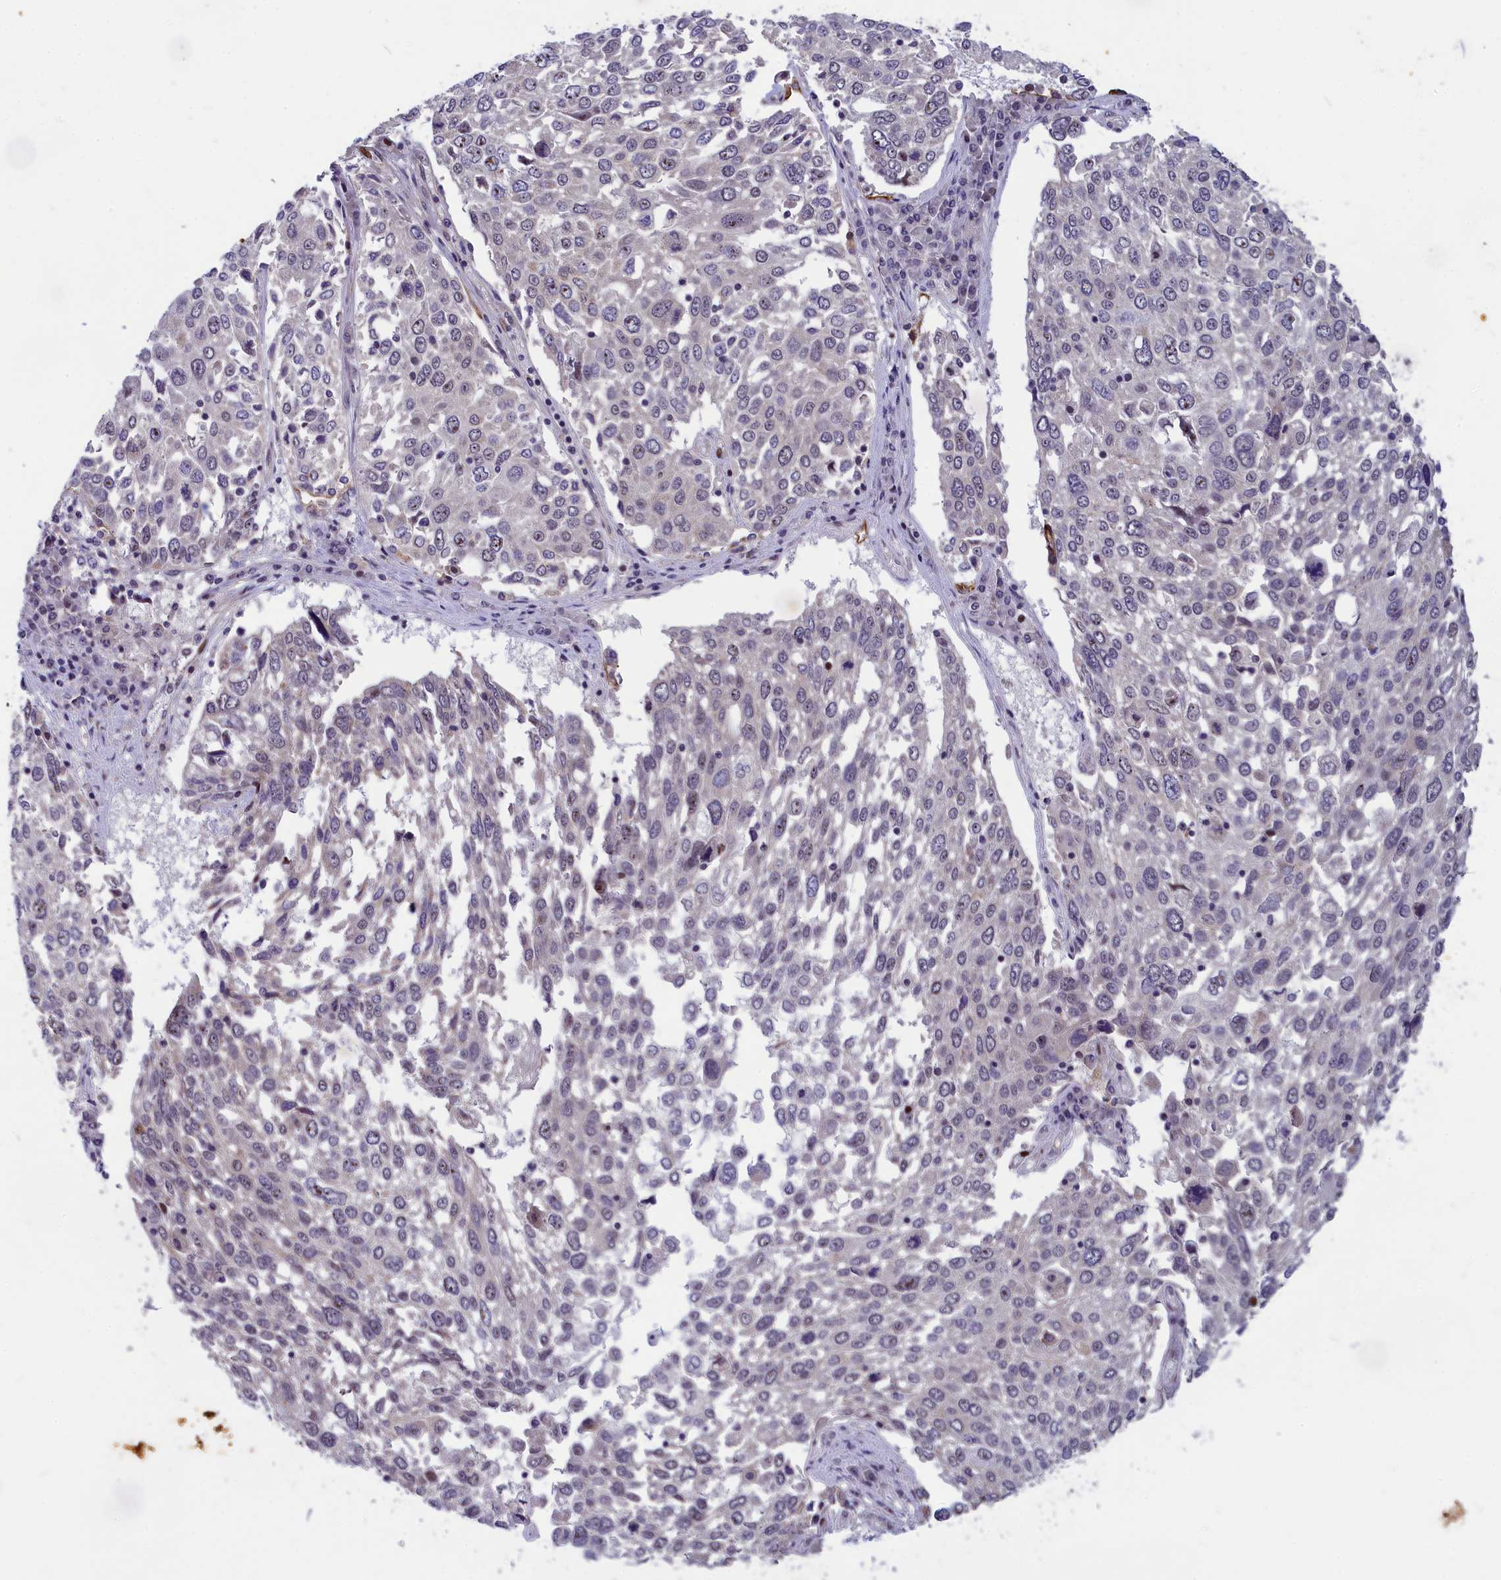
{"staining": {"intensity": "negative", "quantity": "none", "location": "none"}, "tissue": "lung cancer", "cell_type": "Tumor cells", "image_type": "cancer", "snomed": [{"axis": "morphology", "description": "Squamous cell carcinoma, NOS"}, {"axis": "topography", "description": "Lung"}], "caption": "A high-resolution histopathology image shows IHC staining of lung squamous cell carcinoma, which shows no significant expression in tumor cells.", "gene": "ANKRD34B", "patient": {"sex": "male", "age": 65}}